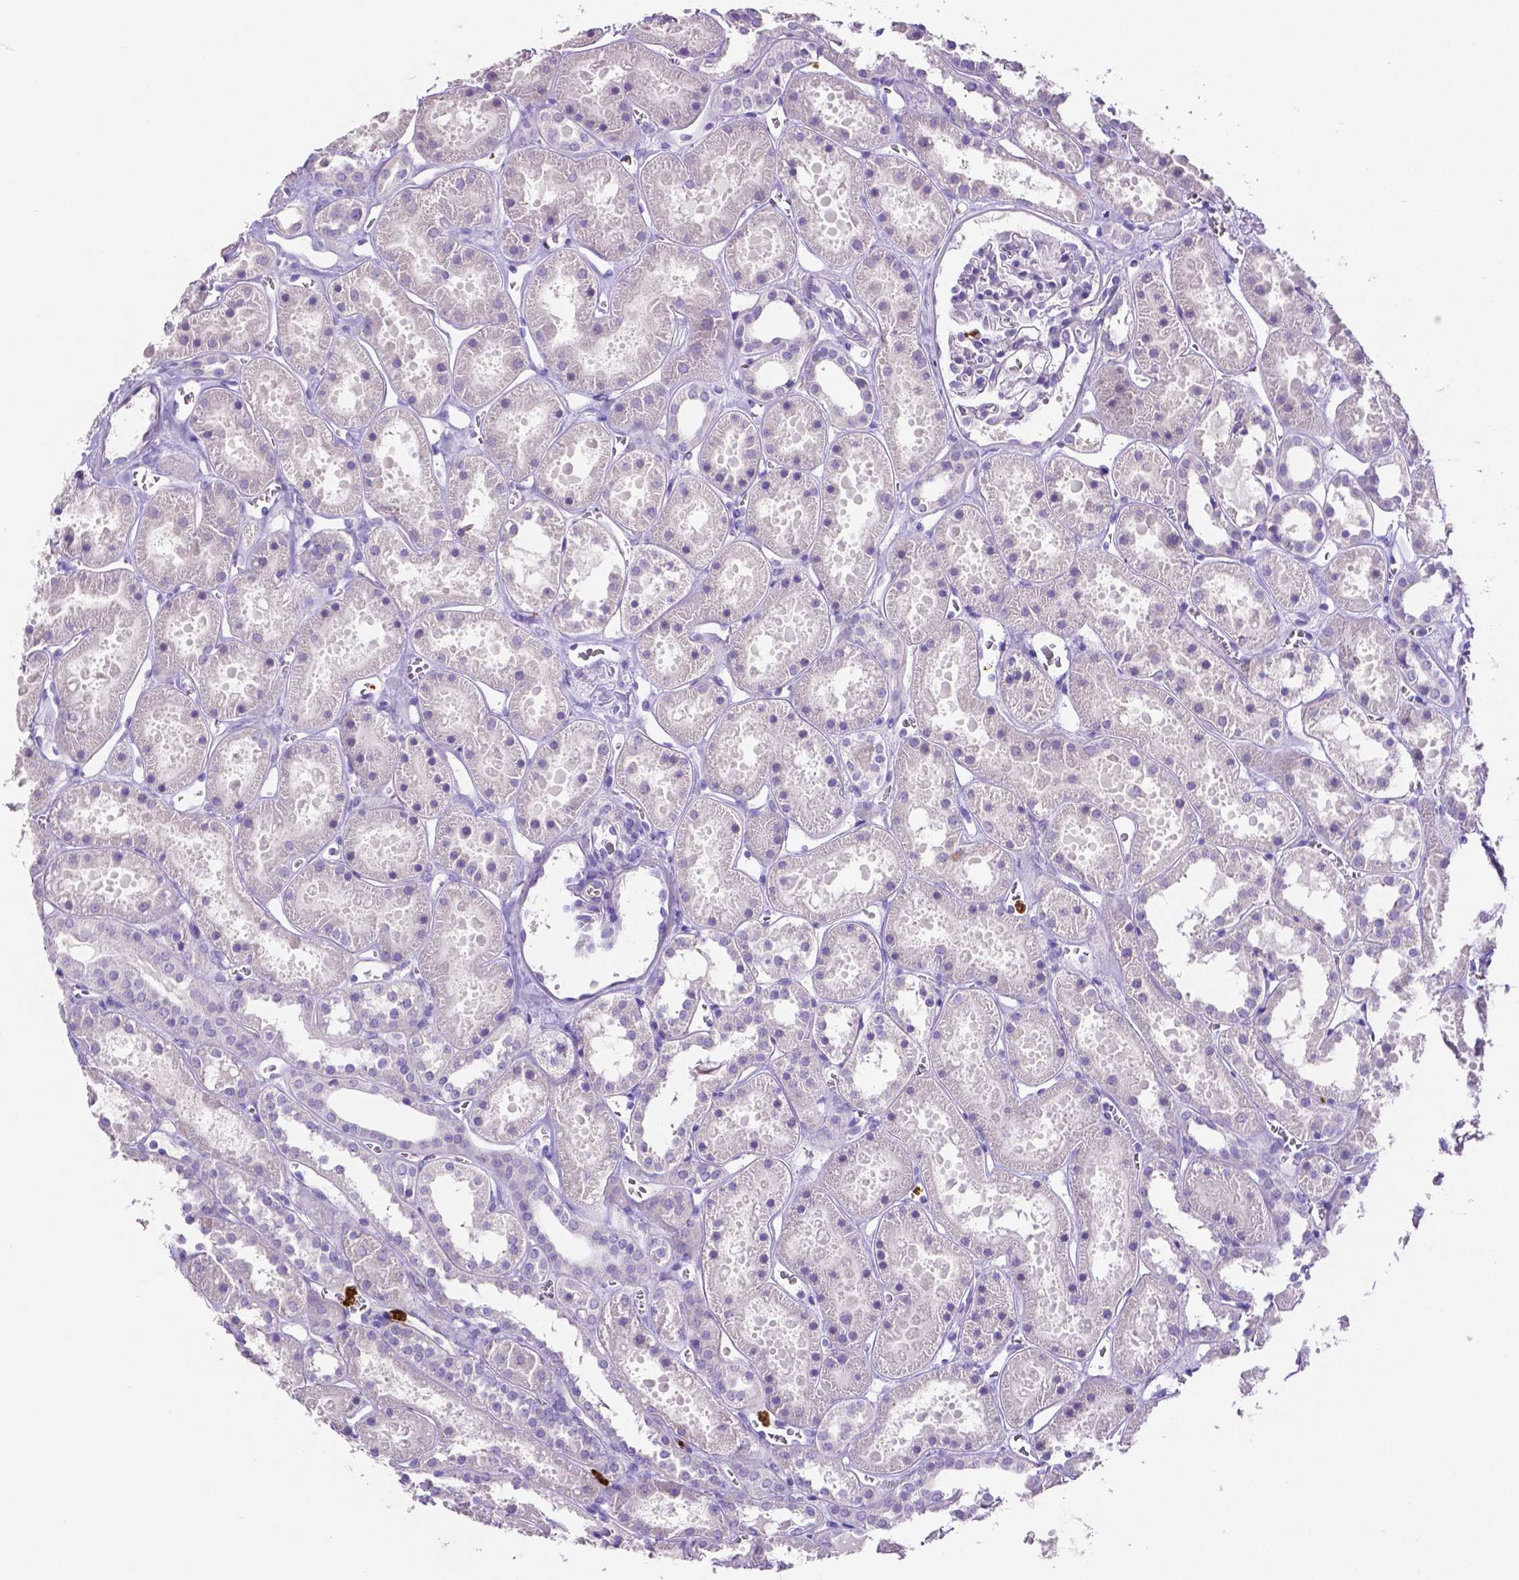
{"staining": {"intensity": "negative", "quantity": "none", "location": "none"}, "tissue": "kidney", "cell_type": "Cells in glomeruli", "image_type": "normal", "snomed": [{"axis": "morphology", "description": "Normal tissue, NOS"}, {"axis": "topography", "description": "Kidney"}], "caption": "Immunohistochemical staining of normal human kidney demonstrates no significant positivity in cells in glomeruli. The staining was performed using DAB to visualize the protein expression in brown, while the nuclei were stained in blue with hematoxylin (Magnification: 20x).", "gene": "MMP9", "patient": {"sex": "female", "age": 41}}